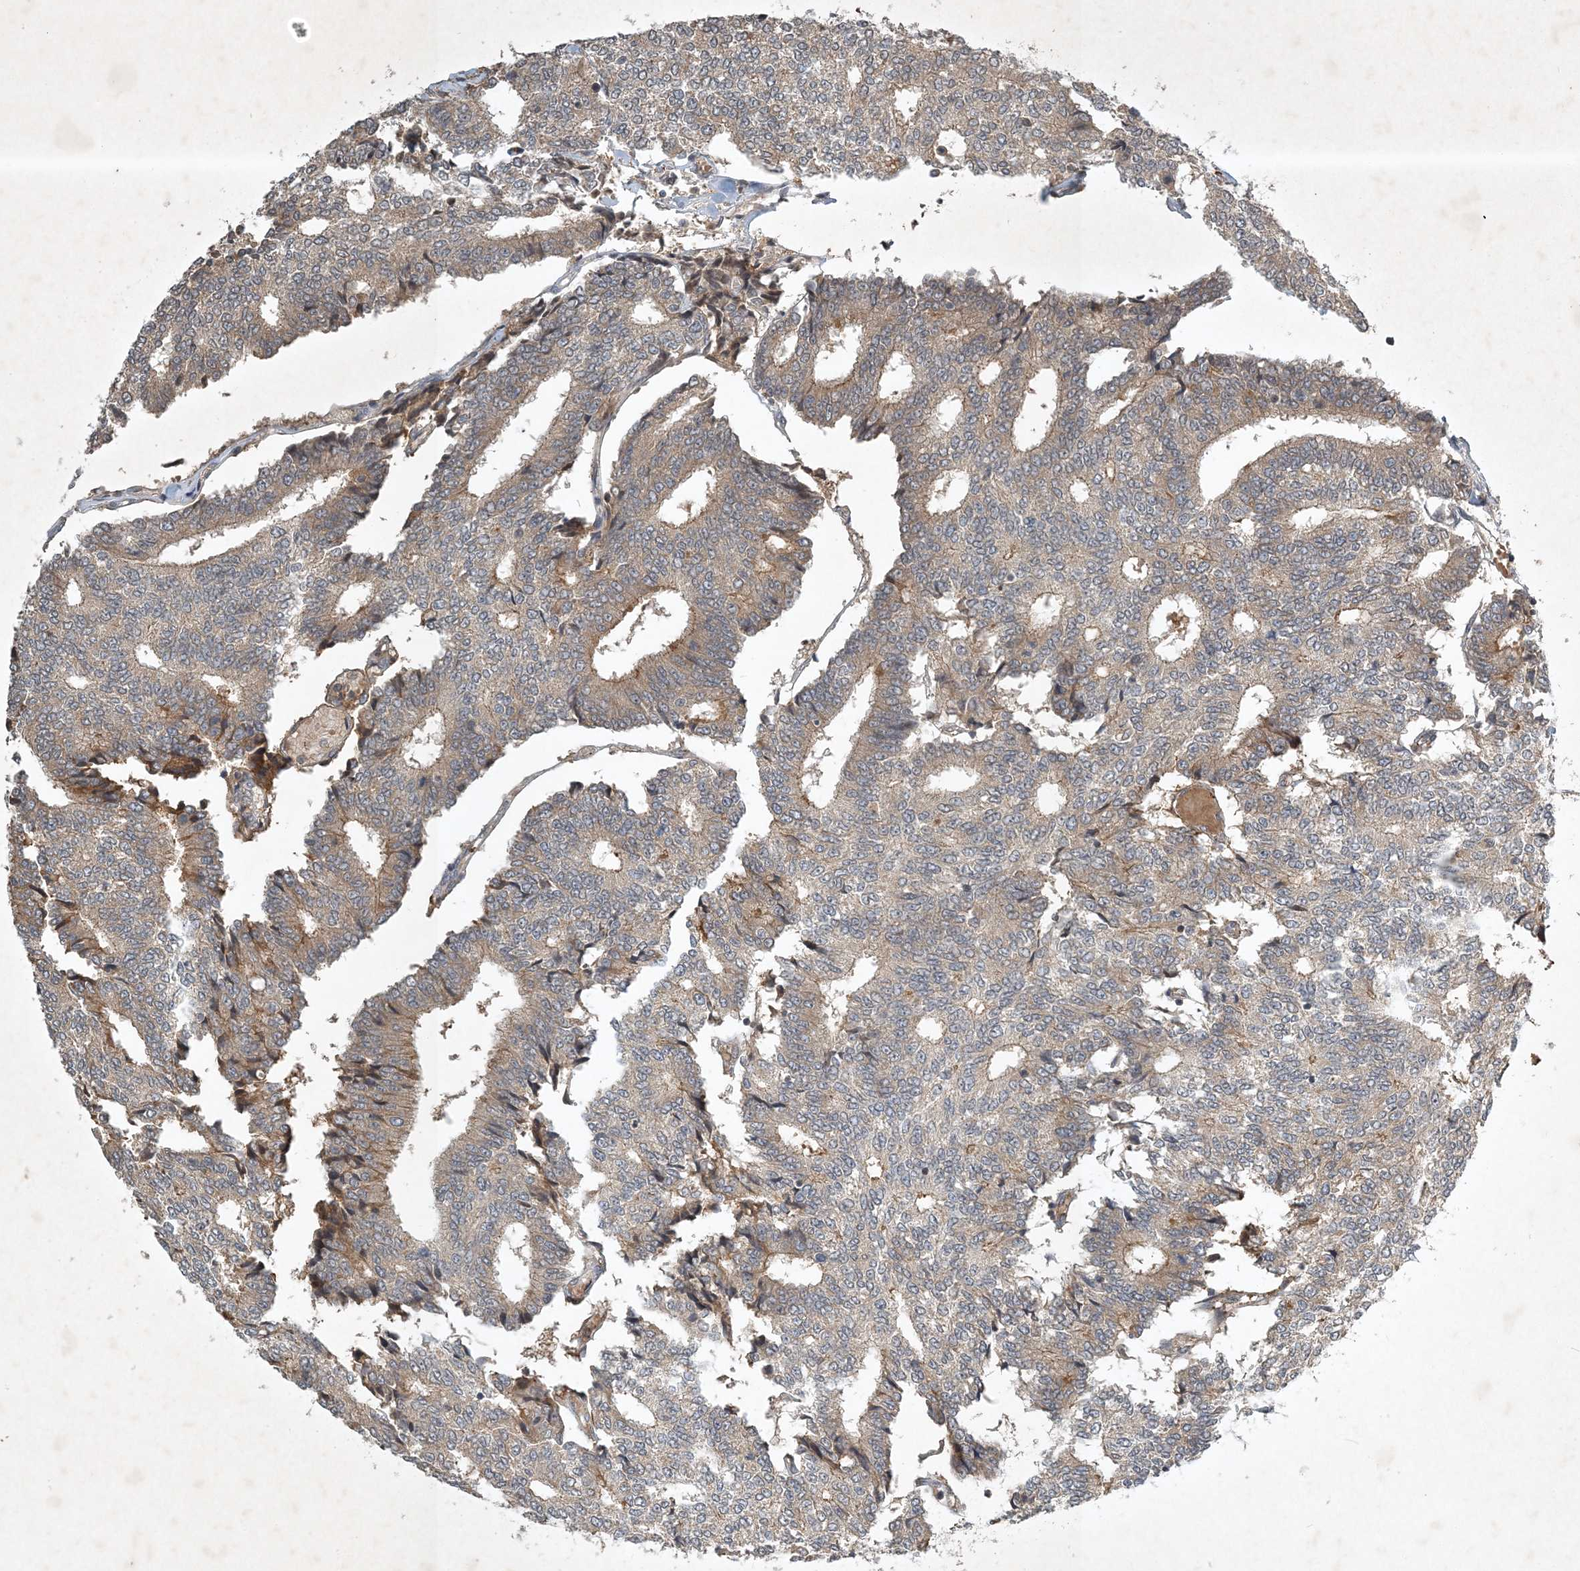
{"staining": {"intensity": "weak", "quantity": "25%-75%", "location": "cytoplasmic/membranous"}, "tissue": "prostate cancer", "cell_type": "Tumor cells", "image_type": "cancer", "snomed": [{"axis": "morphology", "description": "Normal tissue, NOS"}, {"axis": "morphology", "description": "Adenocarcinoma, High grade"}, {"axis": "topography", "description": "Prostate"}, {"axis": "topography", "description": "Seminal veicle"}], "caption": "Immunohistochemistry staining of high-grade adenocarcinoma (prostate), which displays low levels of weak cytoplasmic/membranous positivity in approximately 25%-75% of tumor cells indicating weak cytoplasmic/membranous protein staining. The staining was performed using DAB (3,3'-diaminobenzidine) (brown) for protein detection and nuclei were counterstained in hematoxylin (blue).", "gene": "TNFAIP6", "patient": {"sex": "male", "age": 55}}